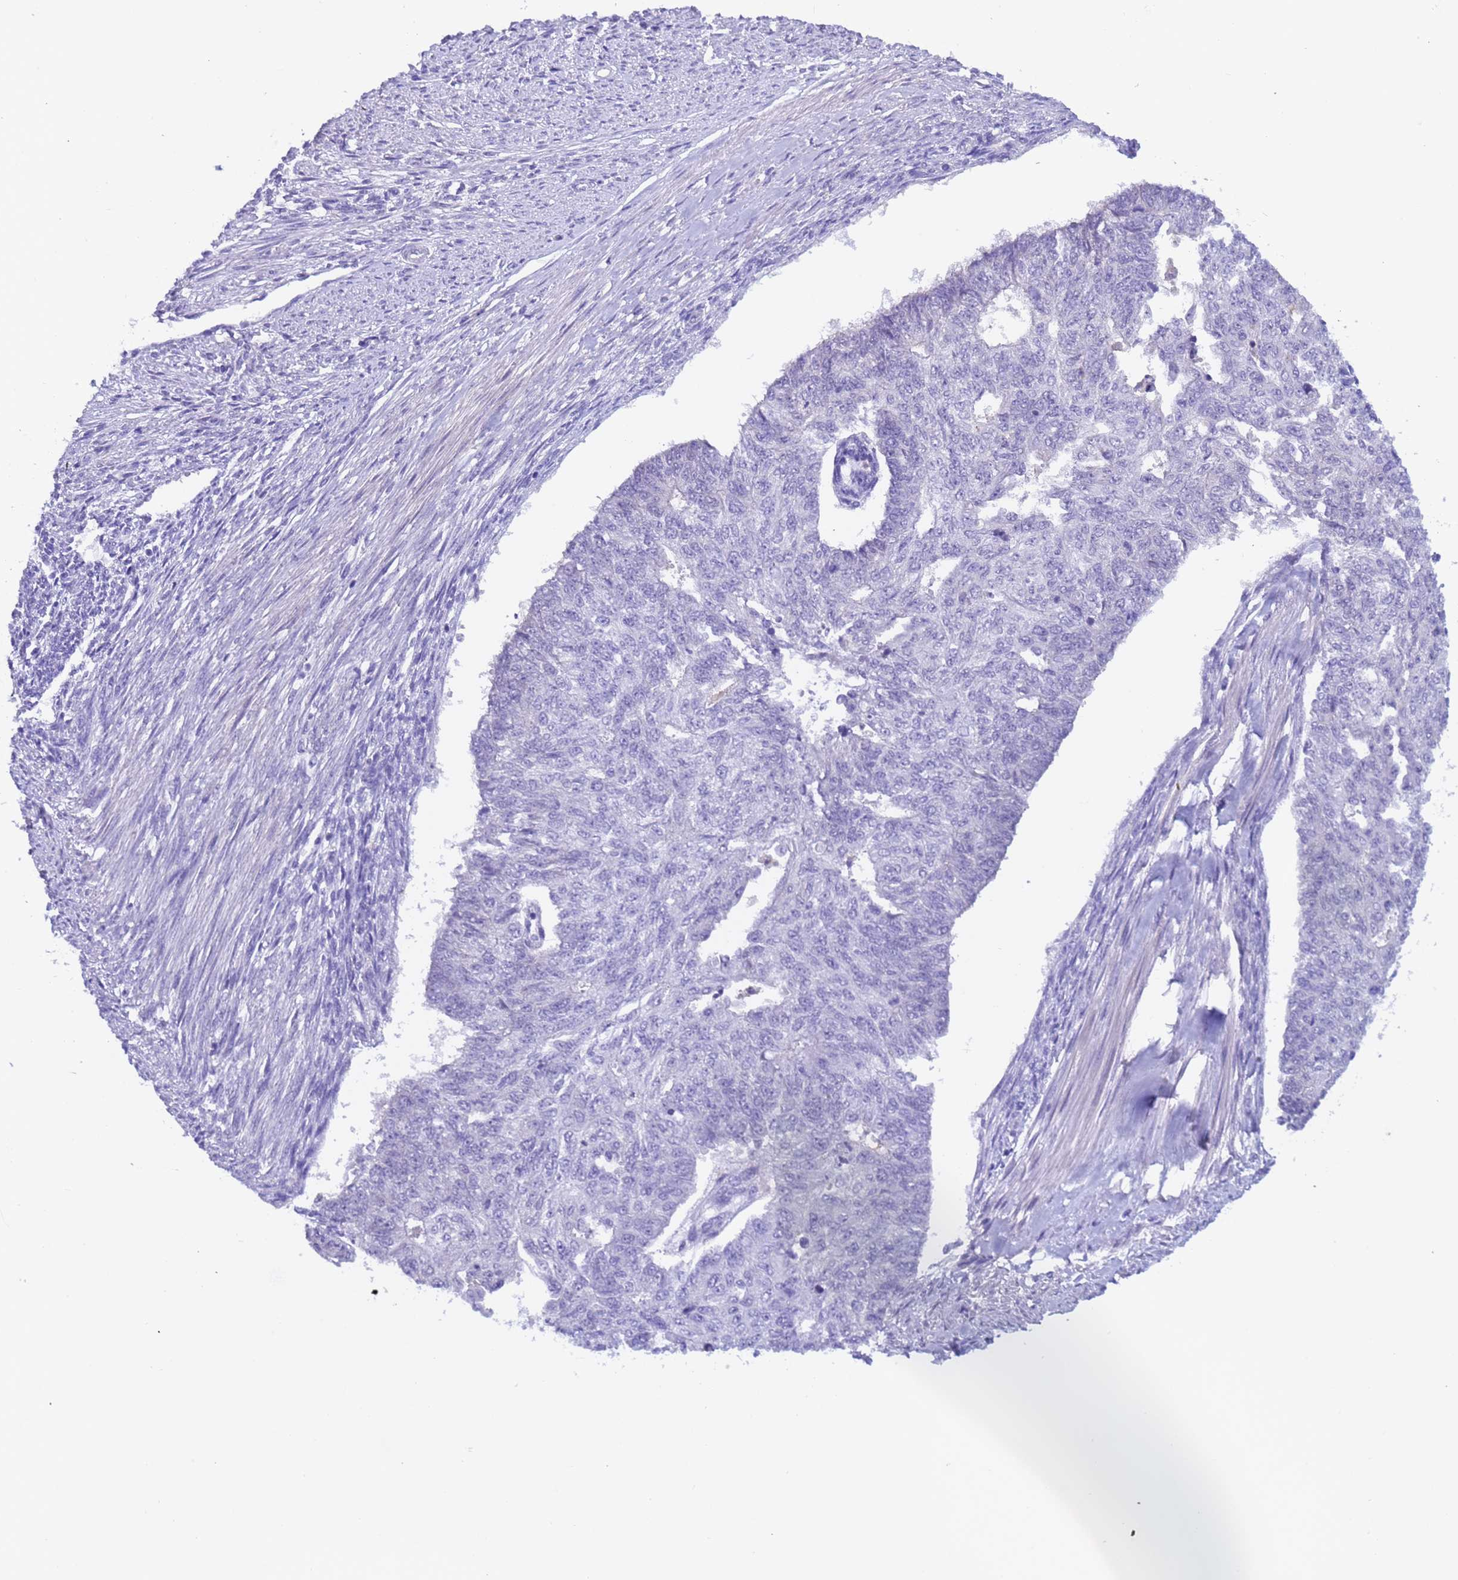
{"staining": {"intensity": "negative", "quantity": "none", "location": "none"}, "tissue": "endometrial cancer", "cell_type": "Tumor cells", "image_type": "cancer", "snomed": [{"axis": "morphology", "description": "Adenocarcinoma, NOS"}, {"axis": "topography", "description": "Endometrium"}], "caption": "Endometrial adenocarcinoma was stained to show a protein in brown. There is no significant staining in tumor cells. (Immunohistochemistry, brightfield microscopy, high magnification).", "gene": "ZNF248", "patient": {"sex": "female", "age": 32}}